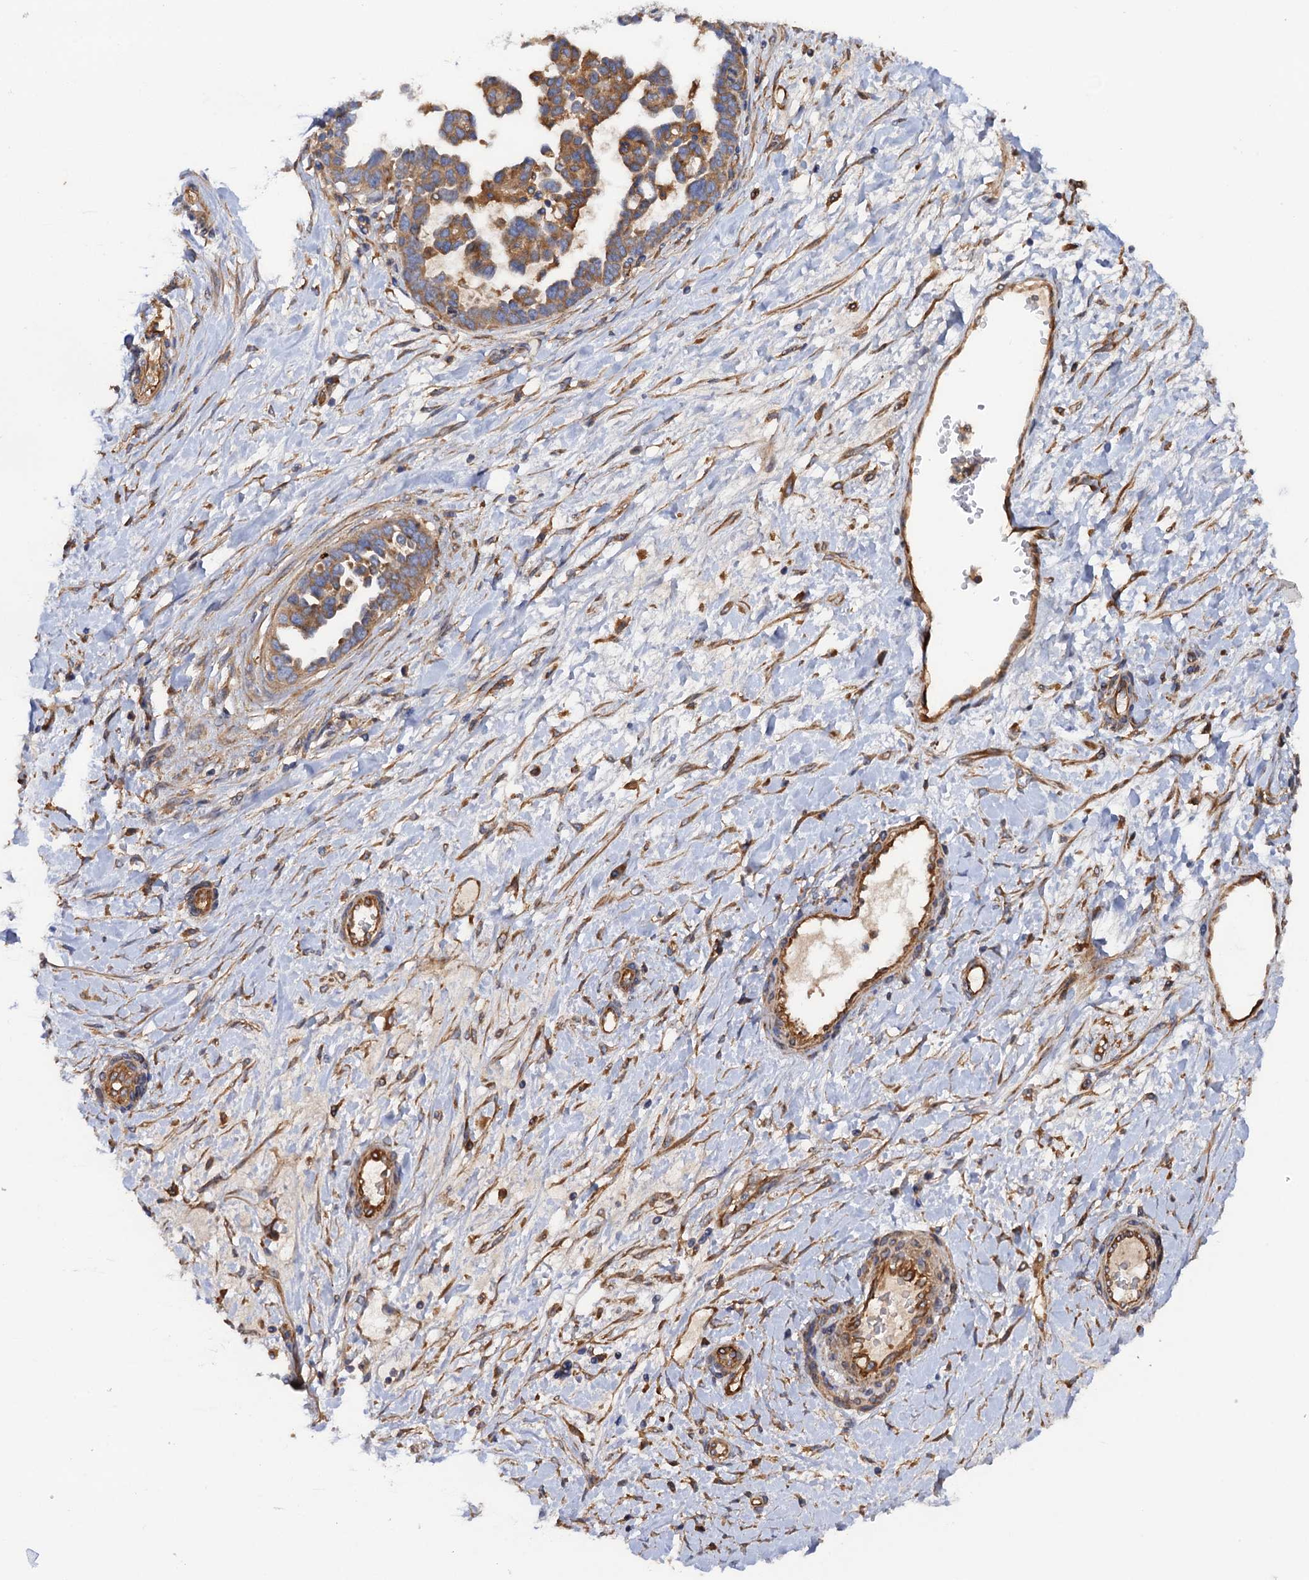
{"staining": {"intensity": "moderate", "quantity": ">75%", "location": "cytoplasmic/membranous"}, "tissue": "ovarian cancer", "cell_type": "Tumor cells", "image_type": "cancer", "snomed": [{"axis": "morphology", "description": "Cystadenocarcinoma, serous, NOS"}, {"axis": "topography", "description": "Ovary"}], "caption": "A photomicrograph of human serous cystadenocarcinoma (ovarian) stained for a protein displays moderate cytoplasmic/membranous brown staining in tumor cells.", "gene": "MRPL48", "patient": {"sex": "female", "age": 54}}